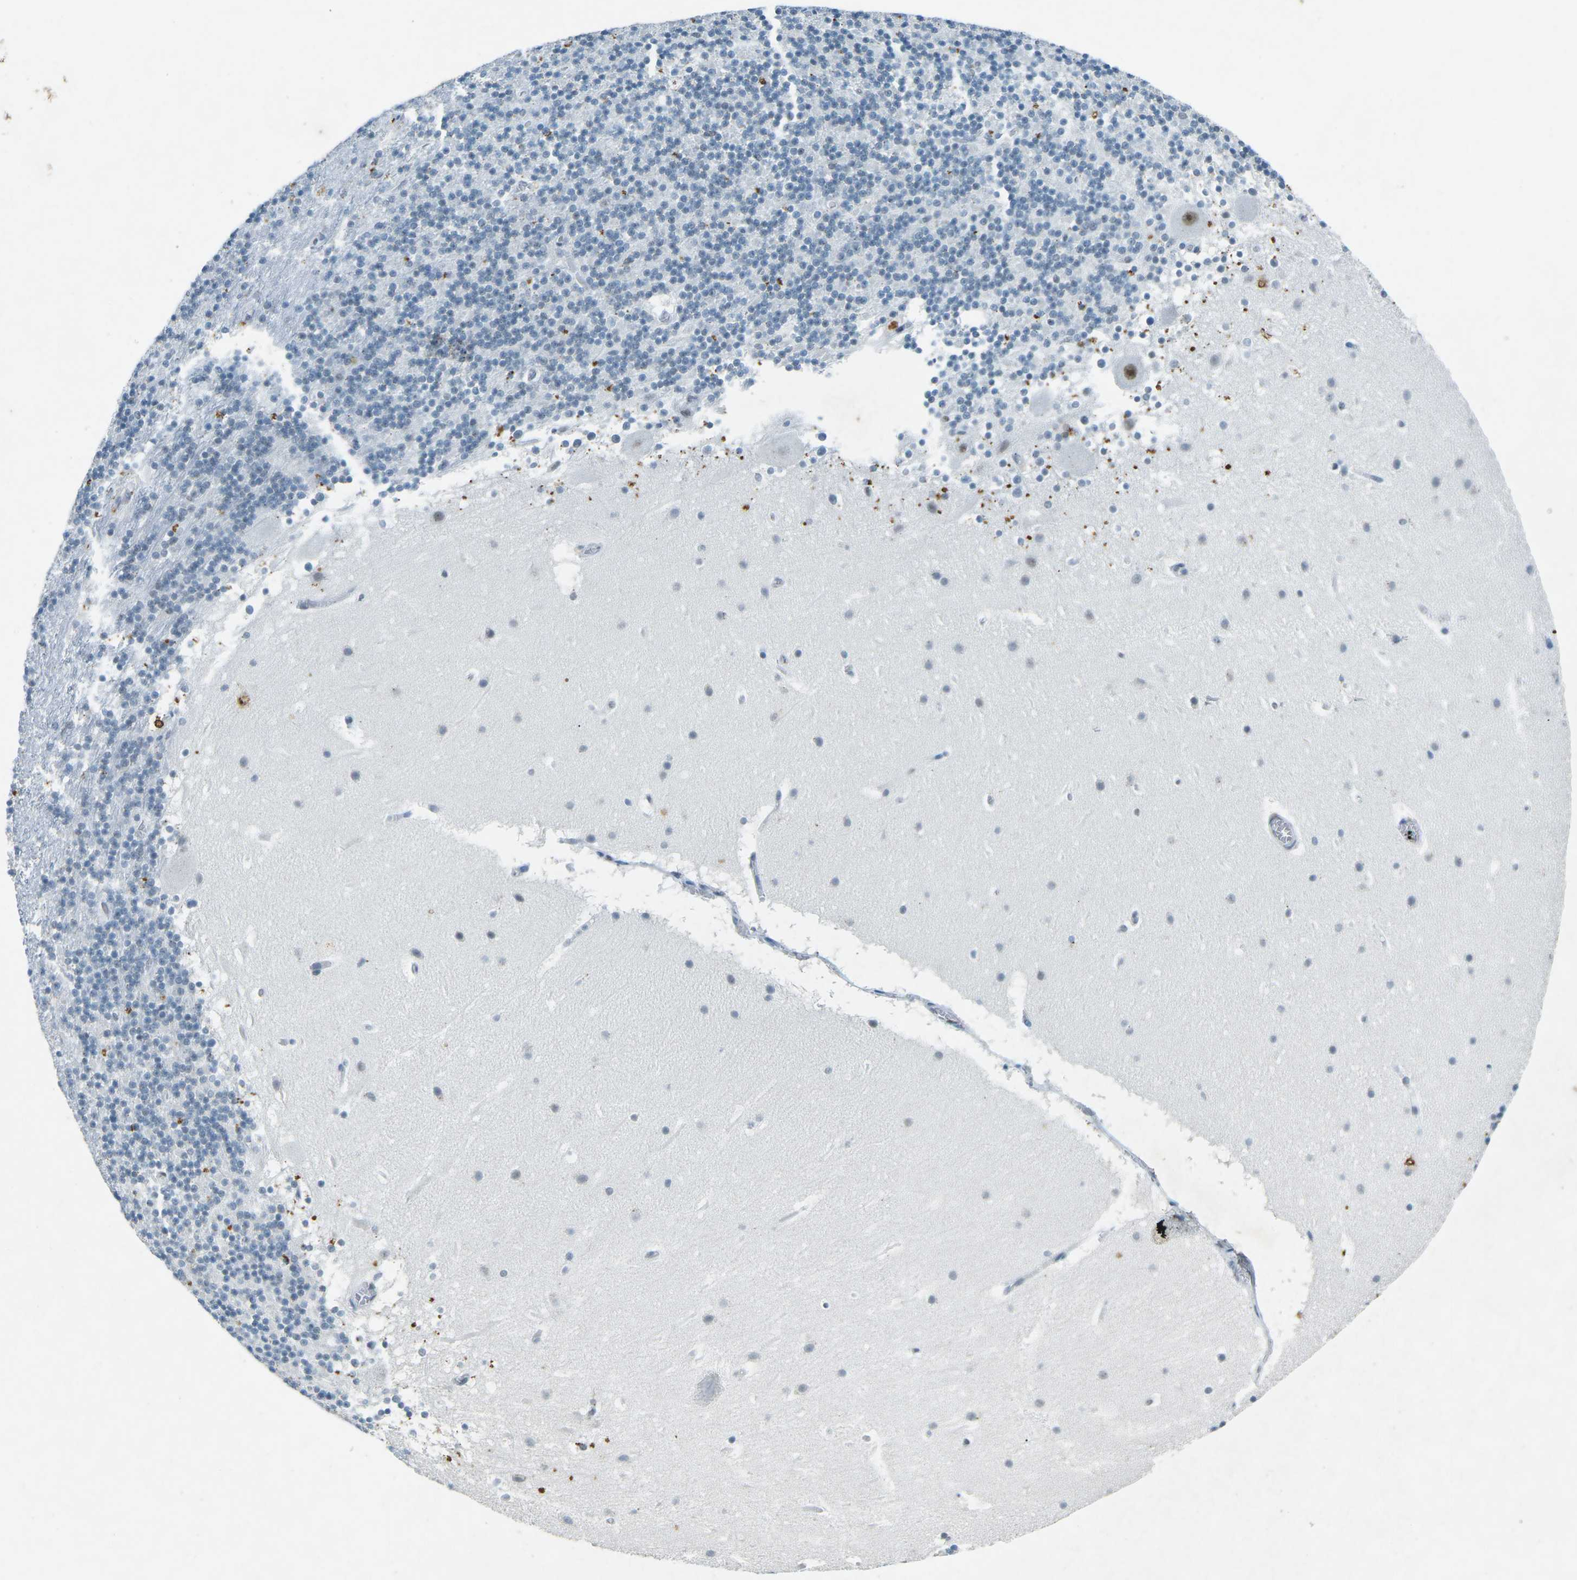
{"staining": {"intensity": "negative", "quantity": "none", "location": "none"}, "tissue": "cerebellum", "cell_type": "Cells in granular layer", "image_type": "normal", "snomed": [{"axis": "morphology", "description": "Normal tissue, NOS"}, {"axis": "topography", "description": "Cerebellum"}], "caption": "Unremarkable cerebellum was stained to show a protein in brown. There is no significant positivity in cells in granular layer.", "gene": "RB1", "patient": {"sex": "male", "age": 45}}